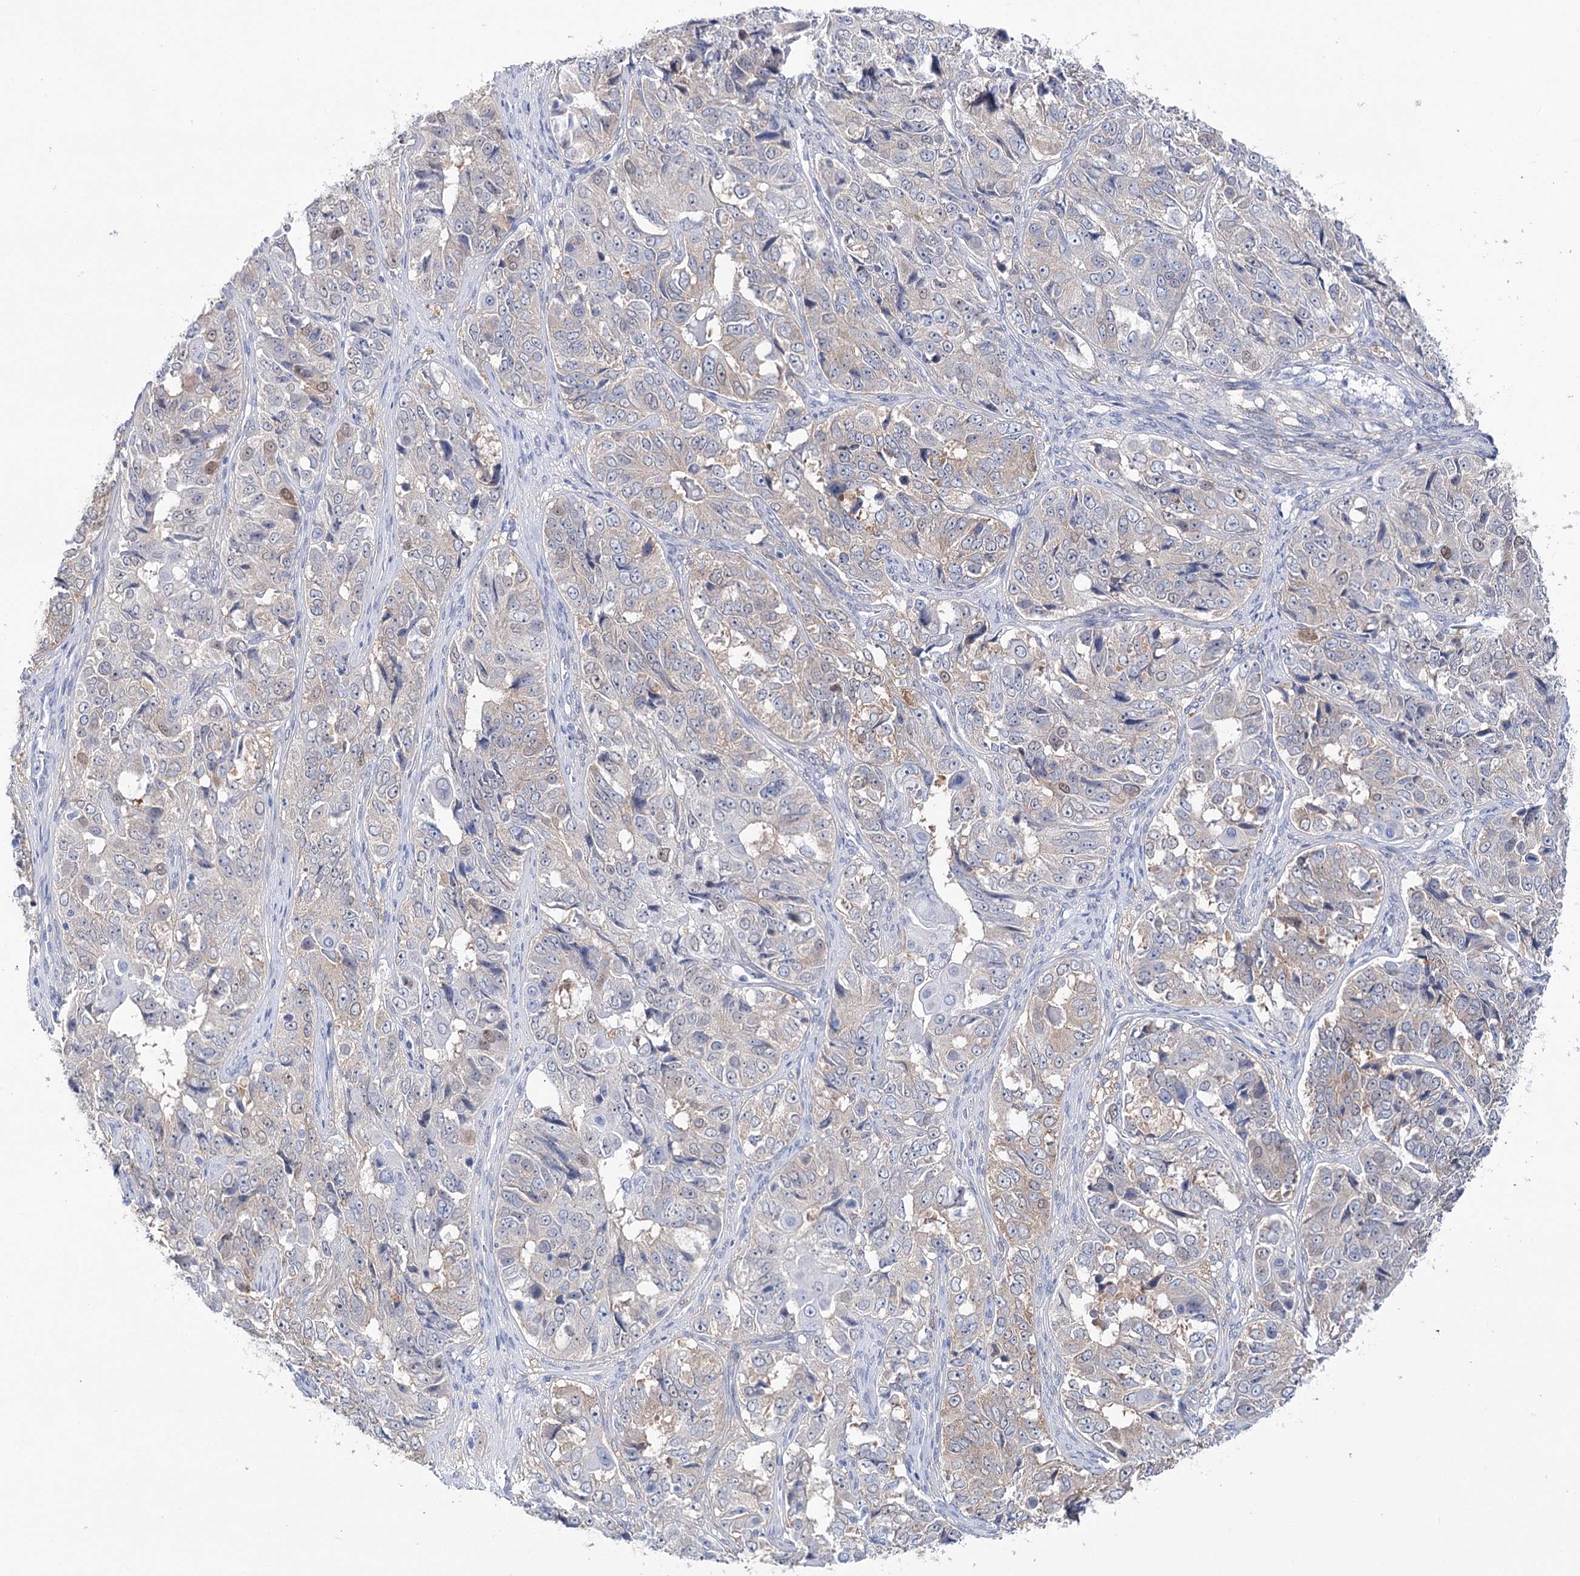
{"staining": {"intensity": "negative", "quantity": "none", "location": "none"}, "tissue": "ovarian cancer", "cell_type": "Tumor cells", "image_type": "cancer", "snomed": [{"axis": "morphology", "description": "Carcinoma, endometroid"}, {"axis": "topography", "description": "Ovary"}], "caption": "Human ovarian cancer stained for a protein using immunohistochemistry displays no staining in tumor cells.", "gene": "UGDH", "patient": {"sex": "female", "age": 51}}